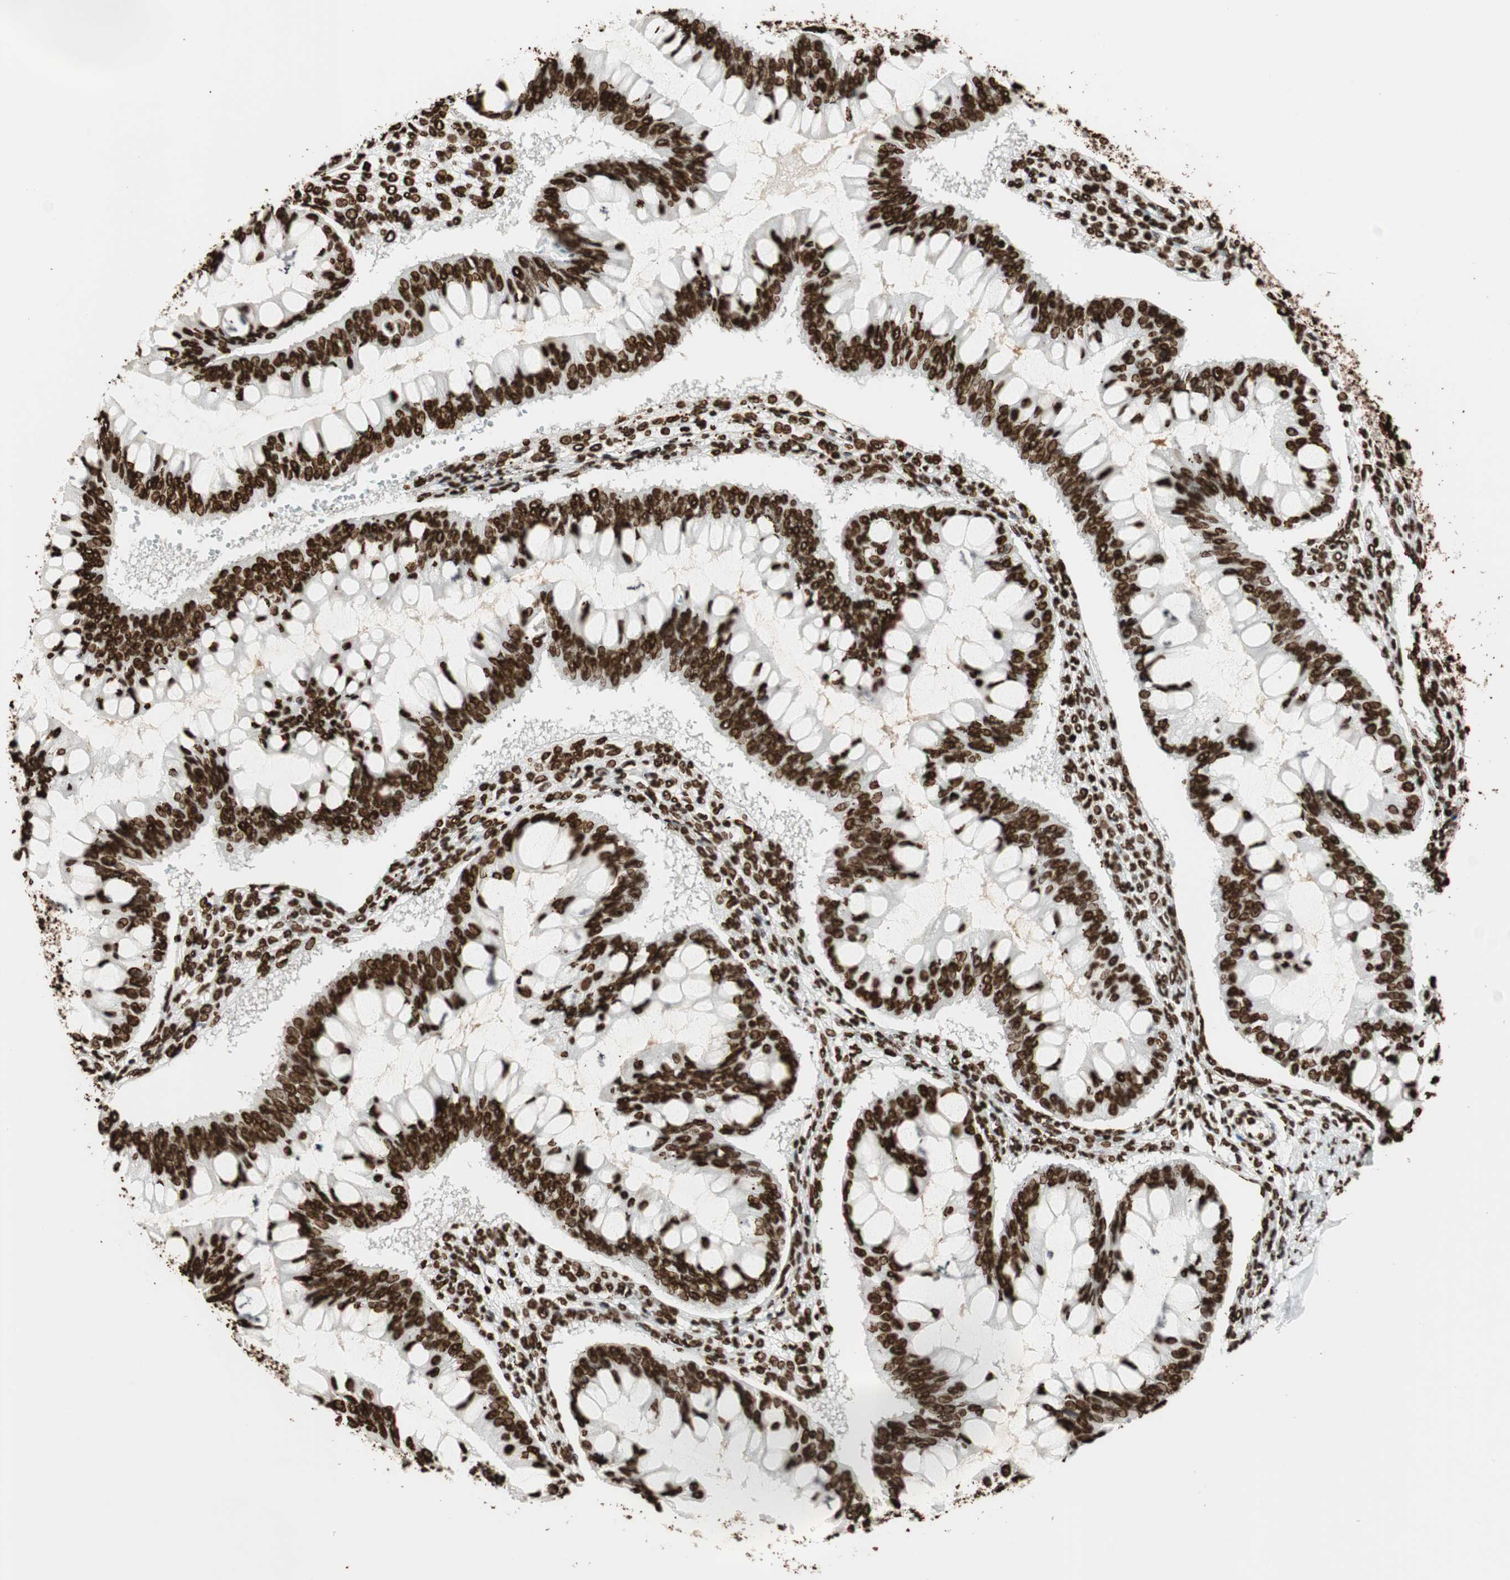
{"staining": {"intensity": "strong", "quantity": ">75%", "location": "nuclear"}, "tissue": "ovarian cancer", "cell_type": "Tumor cells", "image_type": "cancer", "snomed": [{"axis": "morphology", "description": "Cystadenocarcinoma, mucinous, NOS"}, {"axis": "topography", "description": "Ovary"}], "caption": "Tumor cells exhibit high levels of strong nuclear expression in approximately >75% of cells in ovarian cancer (mucinous cystadenocarcinoma). (DAB (3,3'-diaminobenzidine) = brown stain, brightfield microscopy at high magnification).", "gene": "GLI2", "patient": {"sex": "female", "age": 73}}